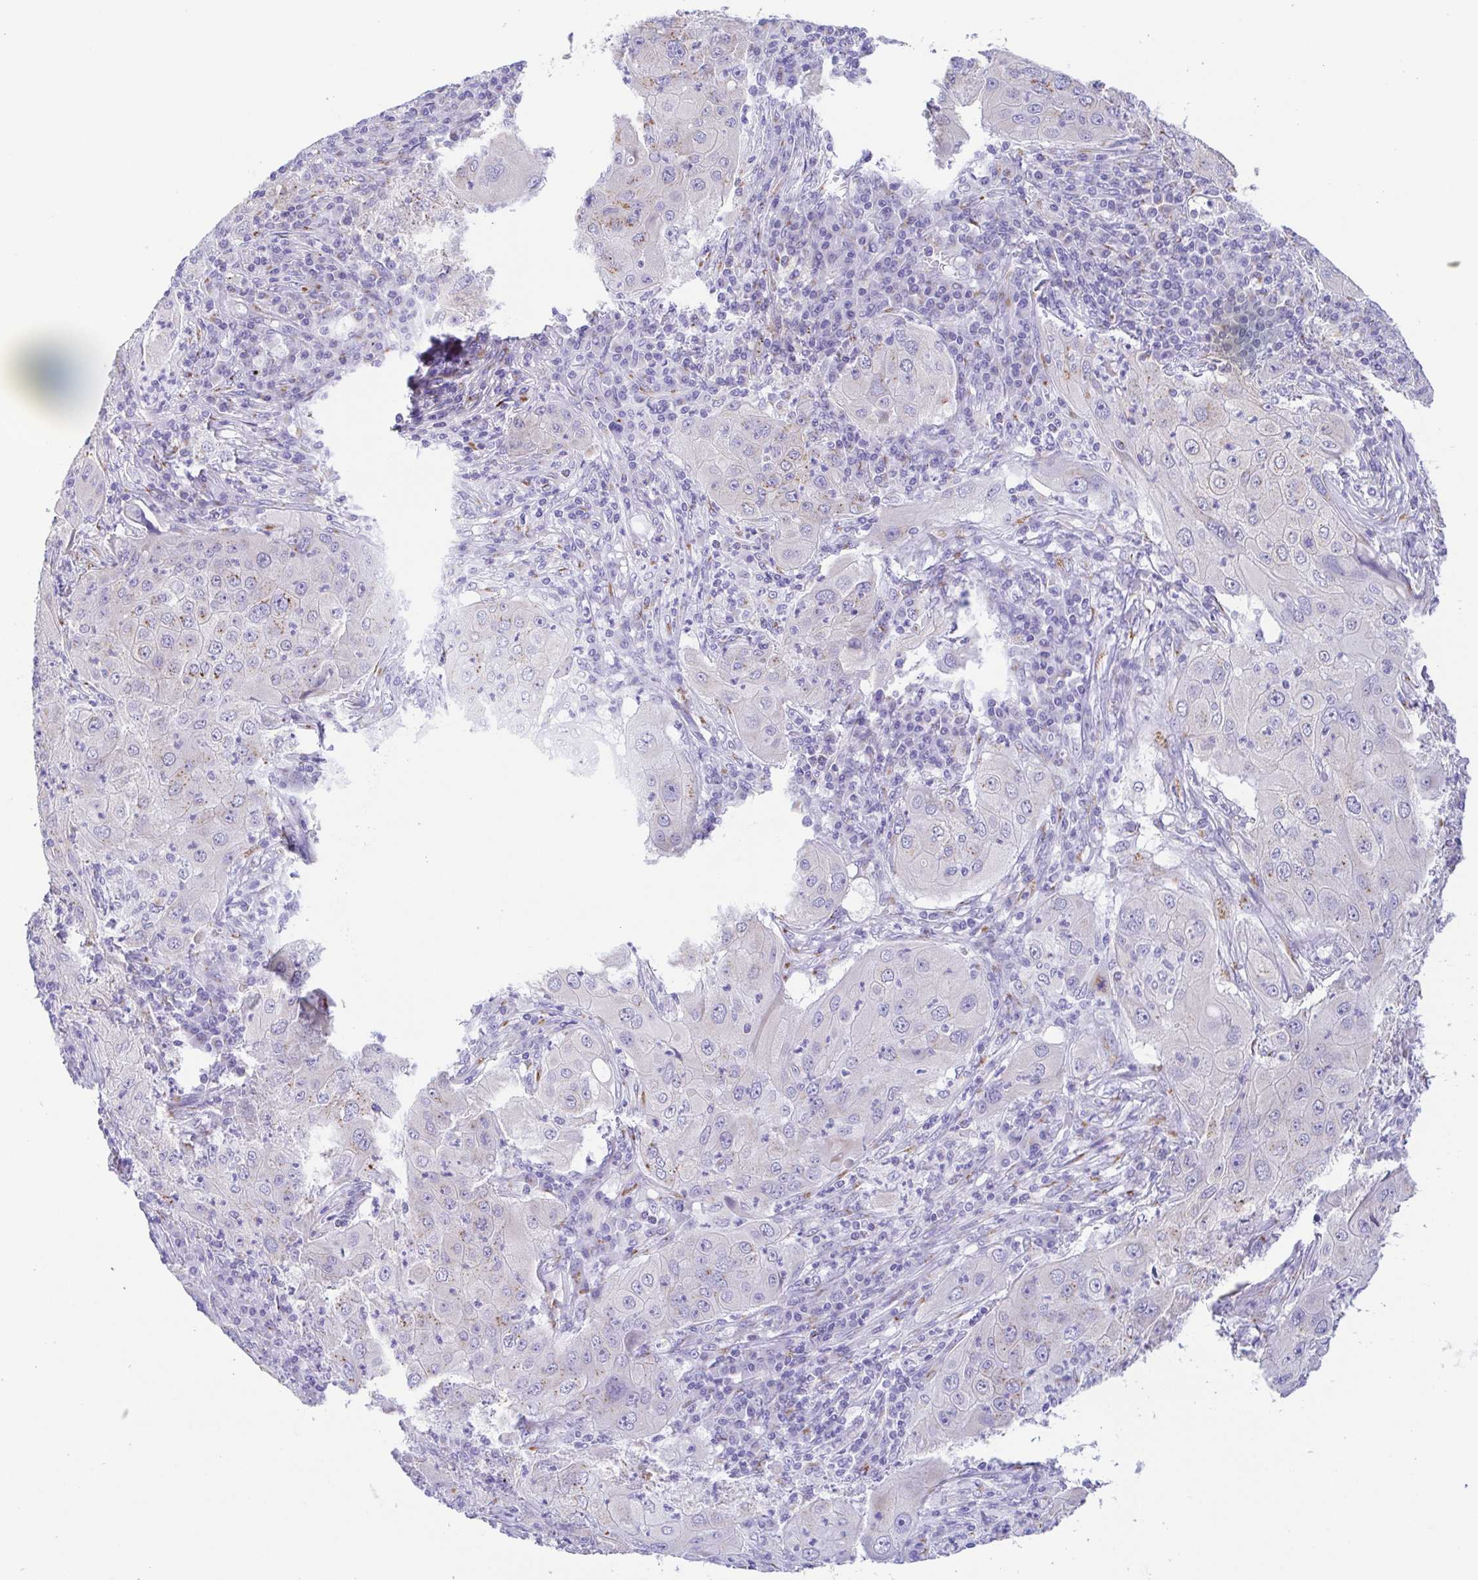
{"staining": {"intensity": "weak", "quantity": "<25%", "location": "cytoplasmic/membranous"}, "tissue": "lung cancer", "cell_type": "Tumor cells", "image_type": "cancer", "snomed": [{"axis": "morphology", "description": "Squamous cell carcinoma, NOS"}, {"axis": "topography", "description": "Lung"}], "caption": "A high-resolution image shows immunohistochemistry staining of lung cancer (squamous cell carcinoma), which demonstrates no significant staining in tumor cells.", "gene": "SULT1B1", "patient": {"sex": "female", "age": 59}}